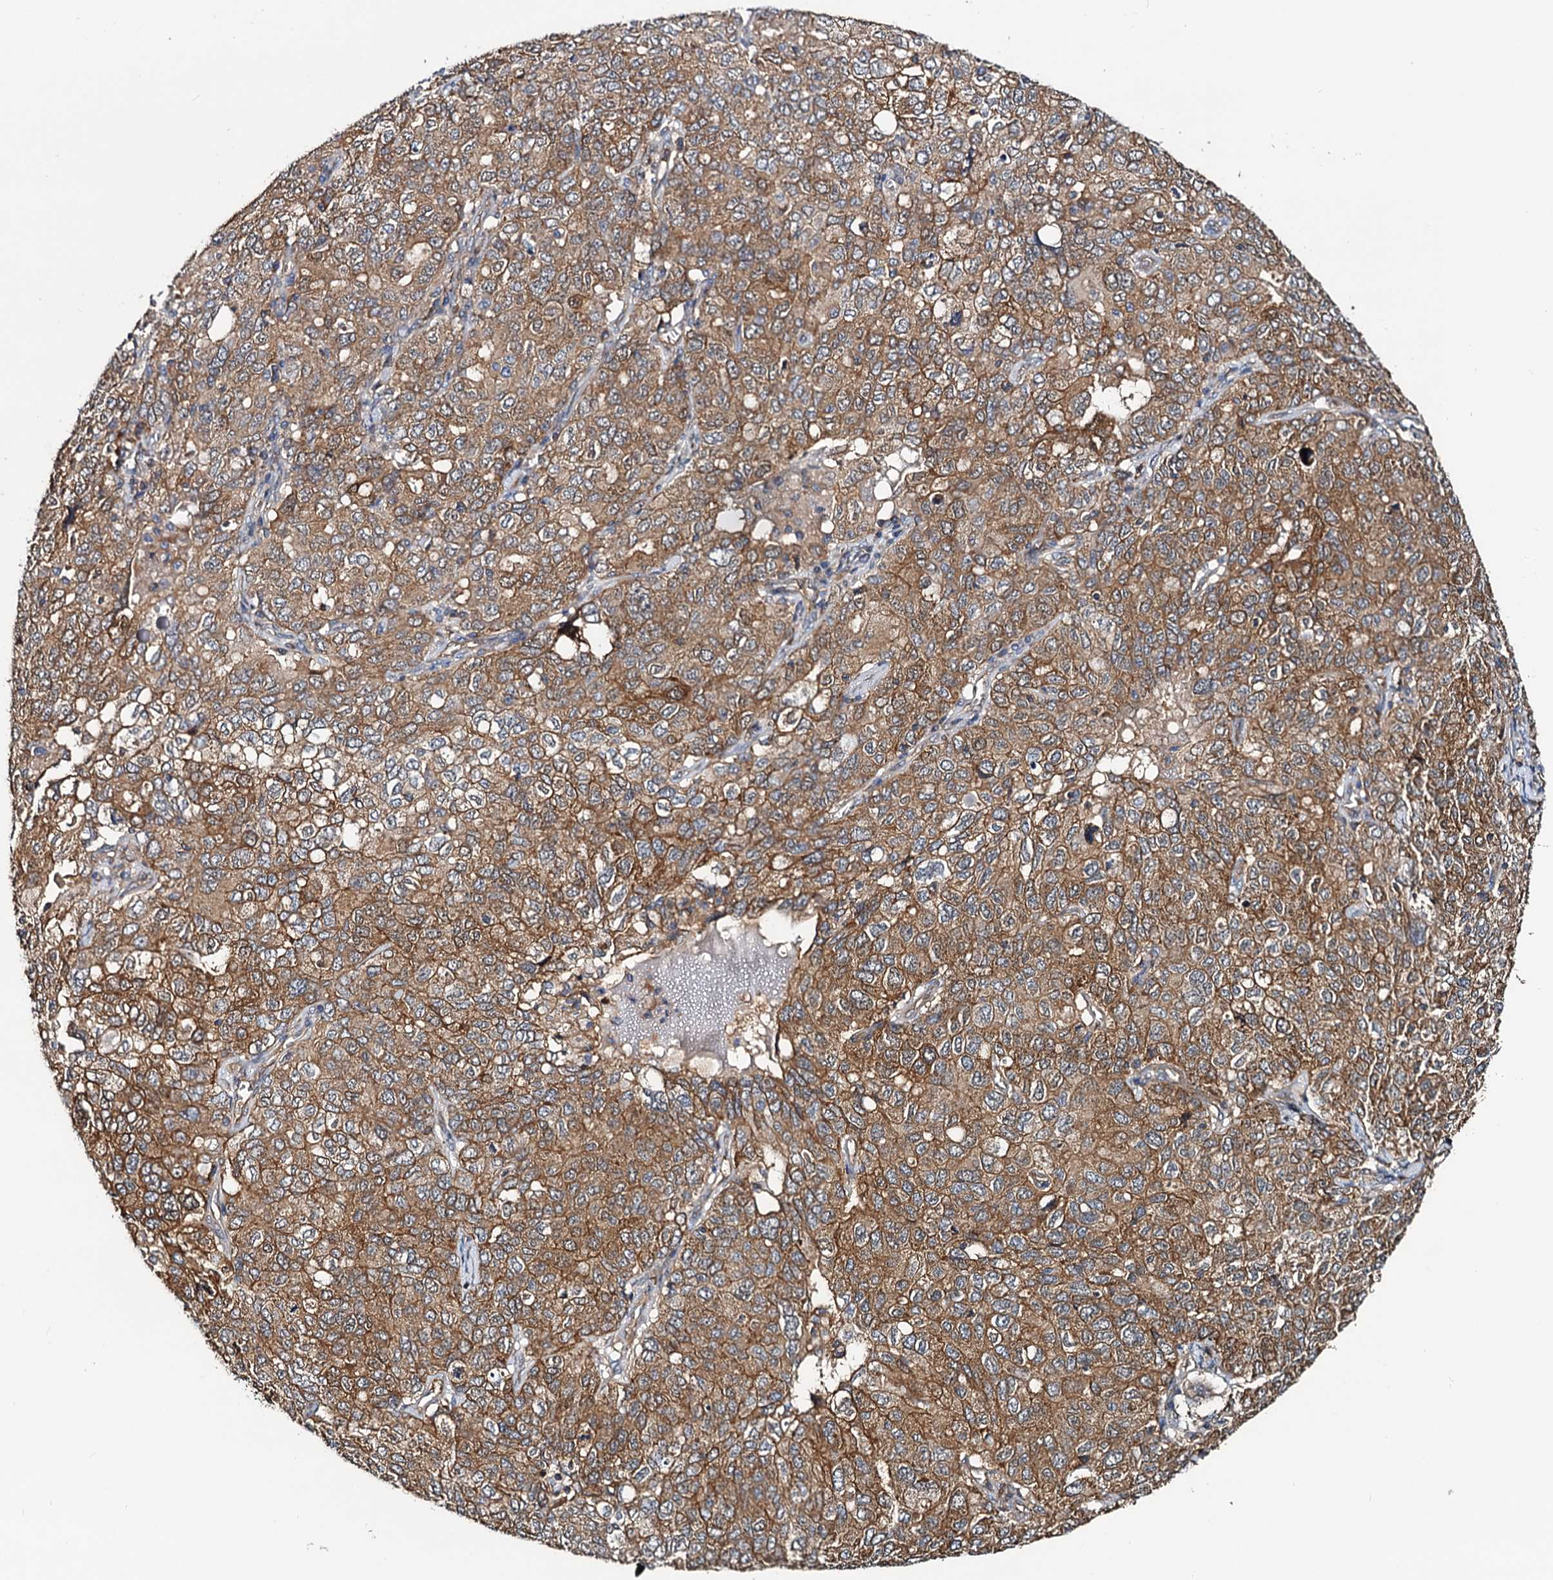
{"staining": {"intensity": "moderate", "quantity": ">75%", "location": "cytoplasmic/membranous"}, "tissue": "ovarian cancer", "cell_type": "Tumor cells", "image_type": "cancer", "snomed": [{"axis": "morphology", "description": "Carcinoma, endometroid"}, {"axis": "topography", "description": "Ovary"}], "caption": "The immunohistochemical stain labels moderate cytoplasmic/membranous staining in tumor cells of ovarian cancer tissue.", "gene": "IDI1", "patient": {"sex": "female", "age": 62}}